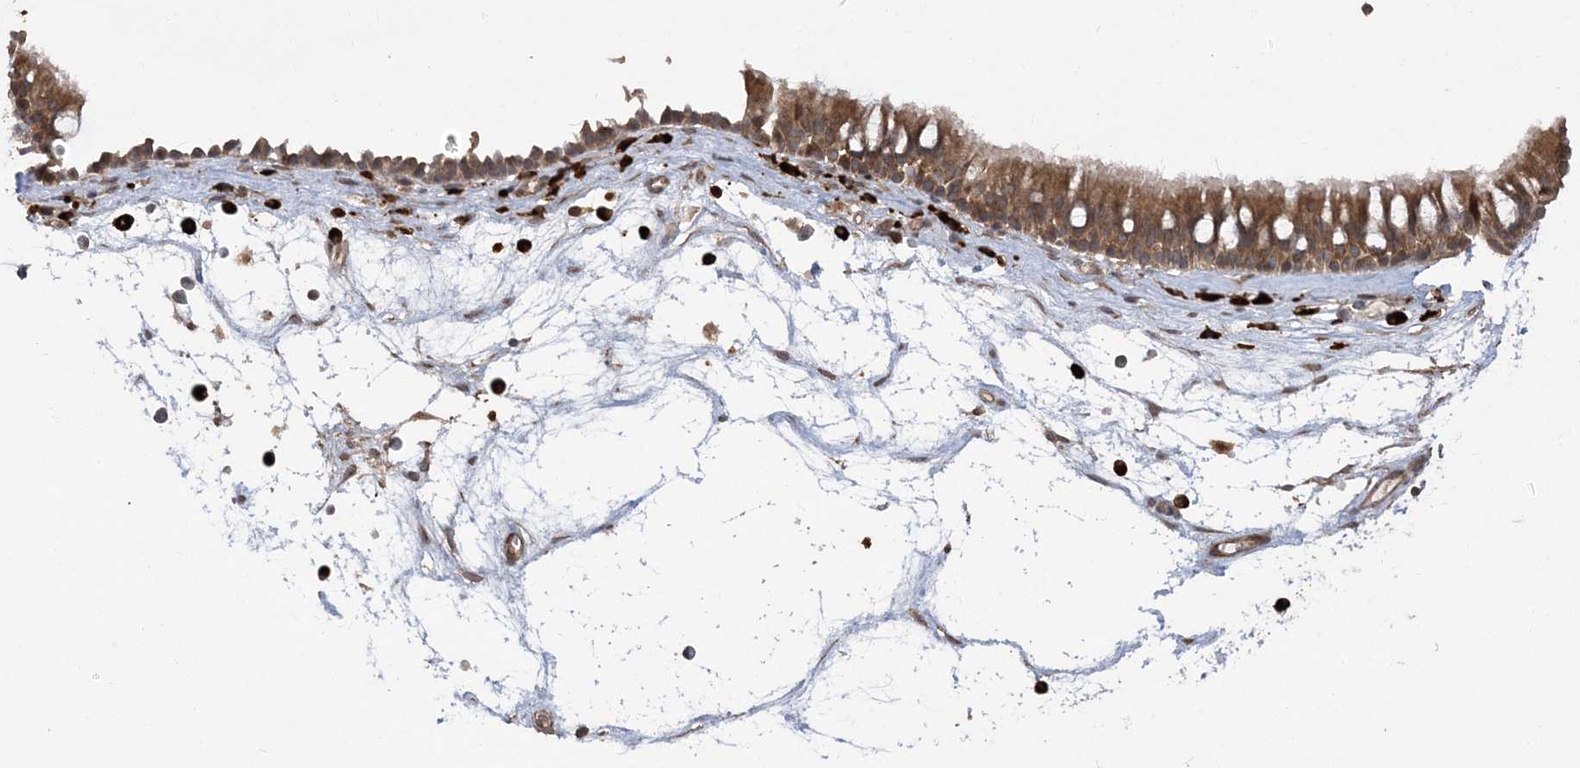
{"staining": {"intensity": "moderate", "quantity": ">75%", "location": "cytoplasmic/membranous"}, "tissue": "nasopharynx", "cell_type": "Respiratory epithelial cells", "image_type": "normal", "snomed": [{"axis": "morphology", "description": "Normal tissue, NOS"}, {"axis": "morphology", "description": "Inflammation, NOS"}, {"axis": "morphology", "description": "Malignant melanoma, Metastatic site"}, {"axis": "topography", "description": "Nasopharynx"}], "caption": "IHC histopathology image of benign nasopharynx: human nasopharynx stained using IHC exhibits medium levels of moderate protein expression localized specifically in the cytoplasmic/membranous of respiratory epithelial cells, appearing as a cytoplasmic/membranous brown color.", "gene": "HERPUD1", "patient": {"sex": "male", "age": 70}}